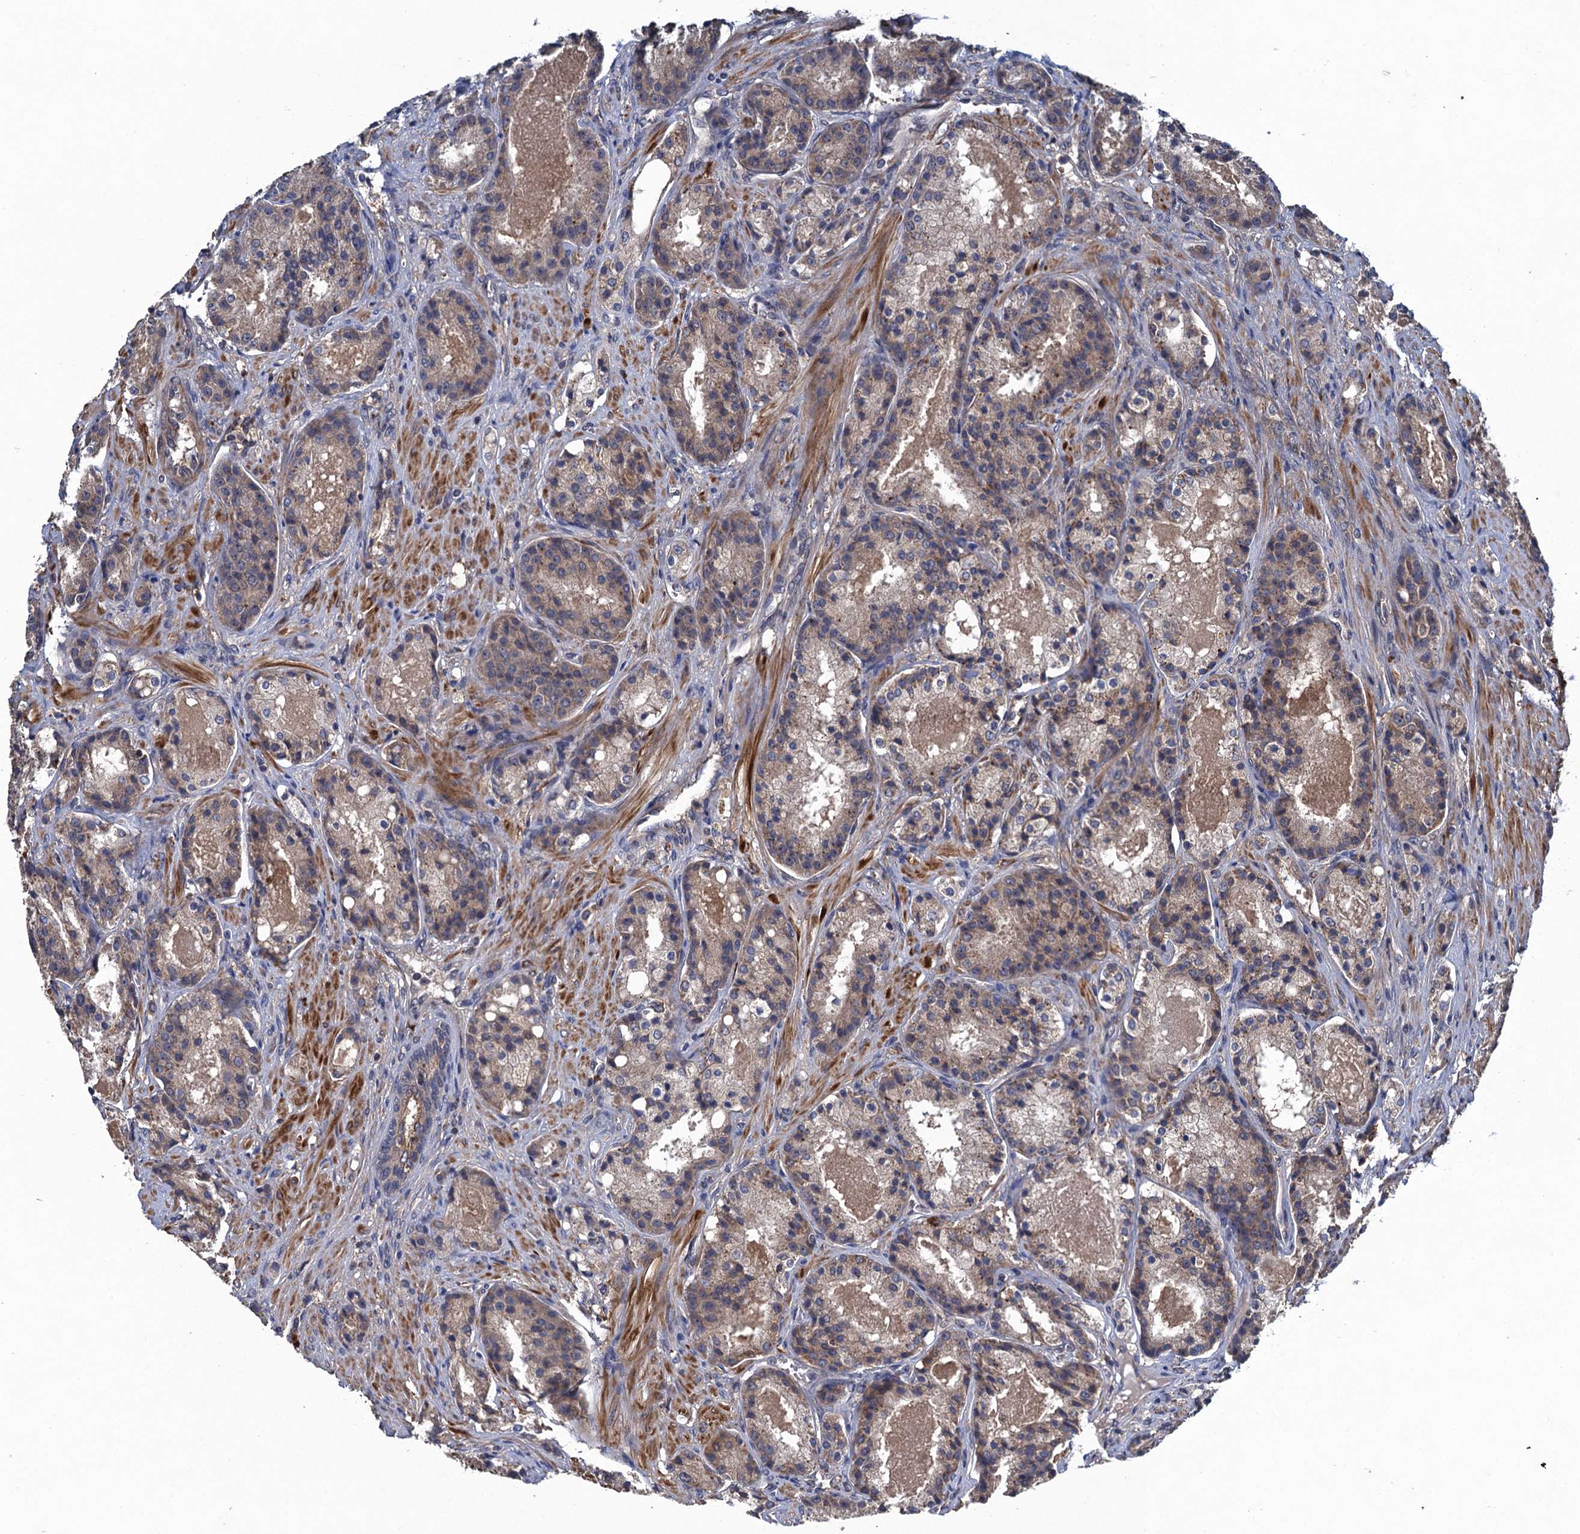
{"staining": {"intensity": "weak", "quantity": "25%-75%", "location": "cytoplasmic/membranous"}, "tissue": "prostate cancer", "cell_type": "Tumor cells", "image_type": "cancer", "snomed": [{"axis": "morphology", "description": "Adenocarcinoma, High grade"}, {"axis": "topography", "description": "Prostate"}], "caption": "IHC histopathology image of prostate cancer (adenocarcinoma (high-grade)) stained for a protein (brown), which shows low levels of weak cytoplasmic/membranous expression in approximately 25%-75% of tumor cells.", "gene": "CNTN5", "patient": {"sex": "male", "age": 60}}